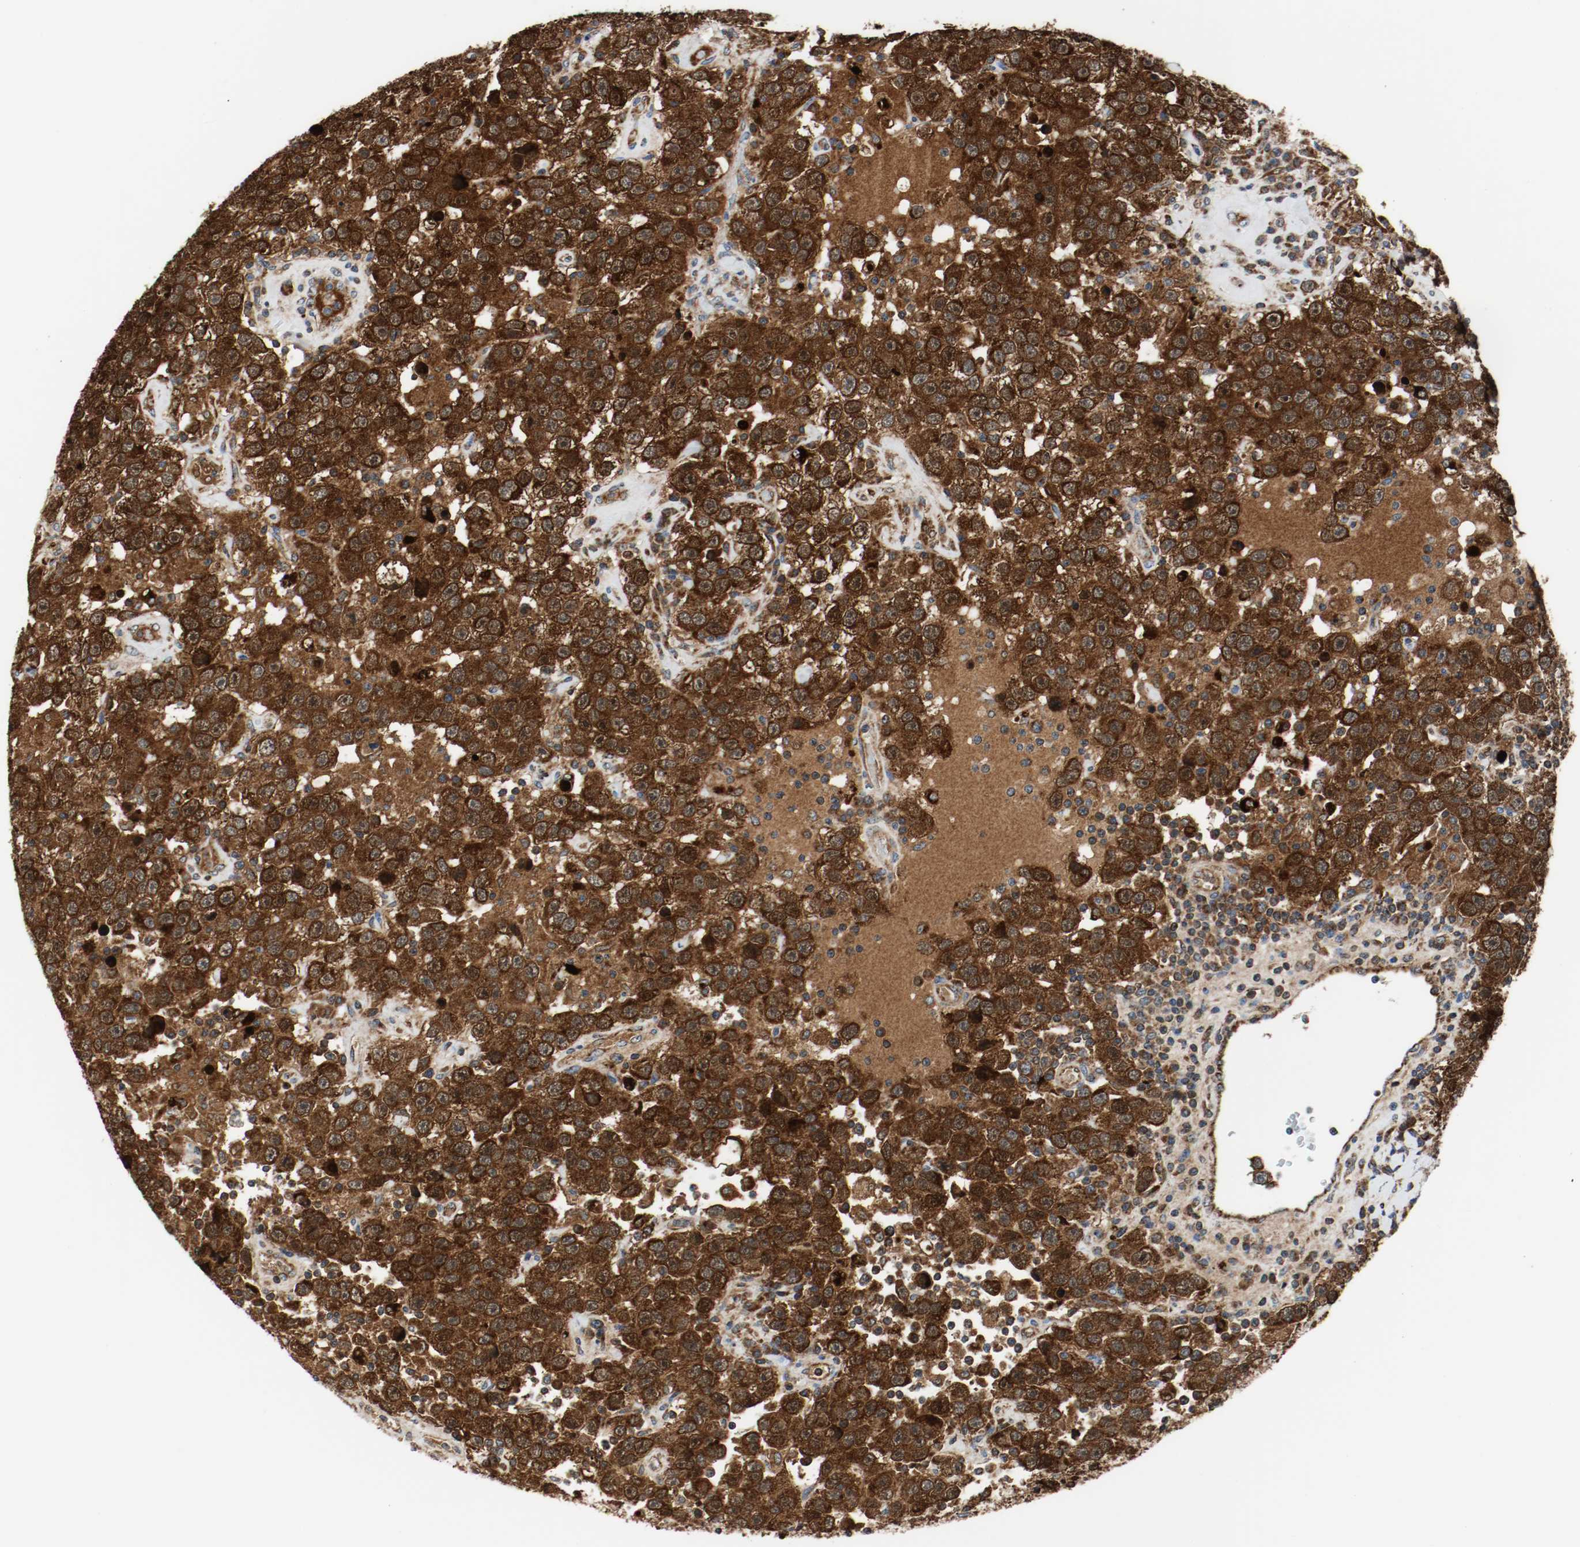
{"staining": {"intensity": "strong", "quantity": ">75%", "location": "cytoplasmic/membranous"}, "tissue": "testis cancer", "cell_type": "Tumor cells", "image_type": "cancer", "snomed": [{"axis": "morphology", "description": "Seminoma, NOS"}, {"axis": "topography", "description": "Testis"}], "caption": "Seminoma (testis) stained with a brown dye demonstrates strong cytoplasmic/membranous positive expression in approximately >75% of tumor cells.", "gene": "TXNRD1", "patient": {"sex": "male", "age": 41}}